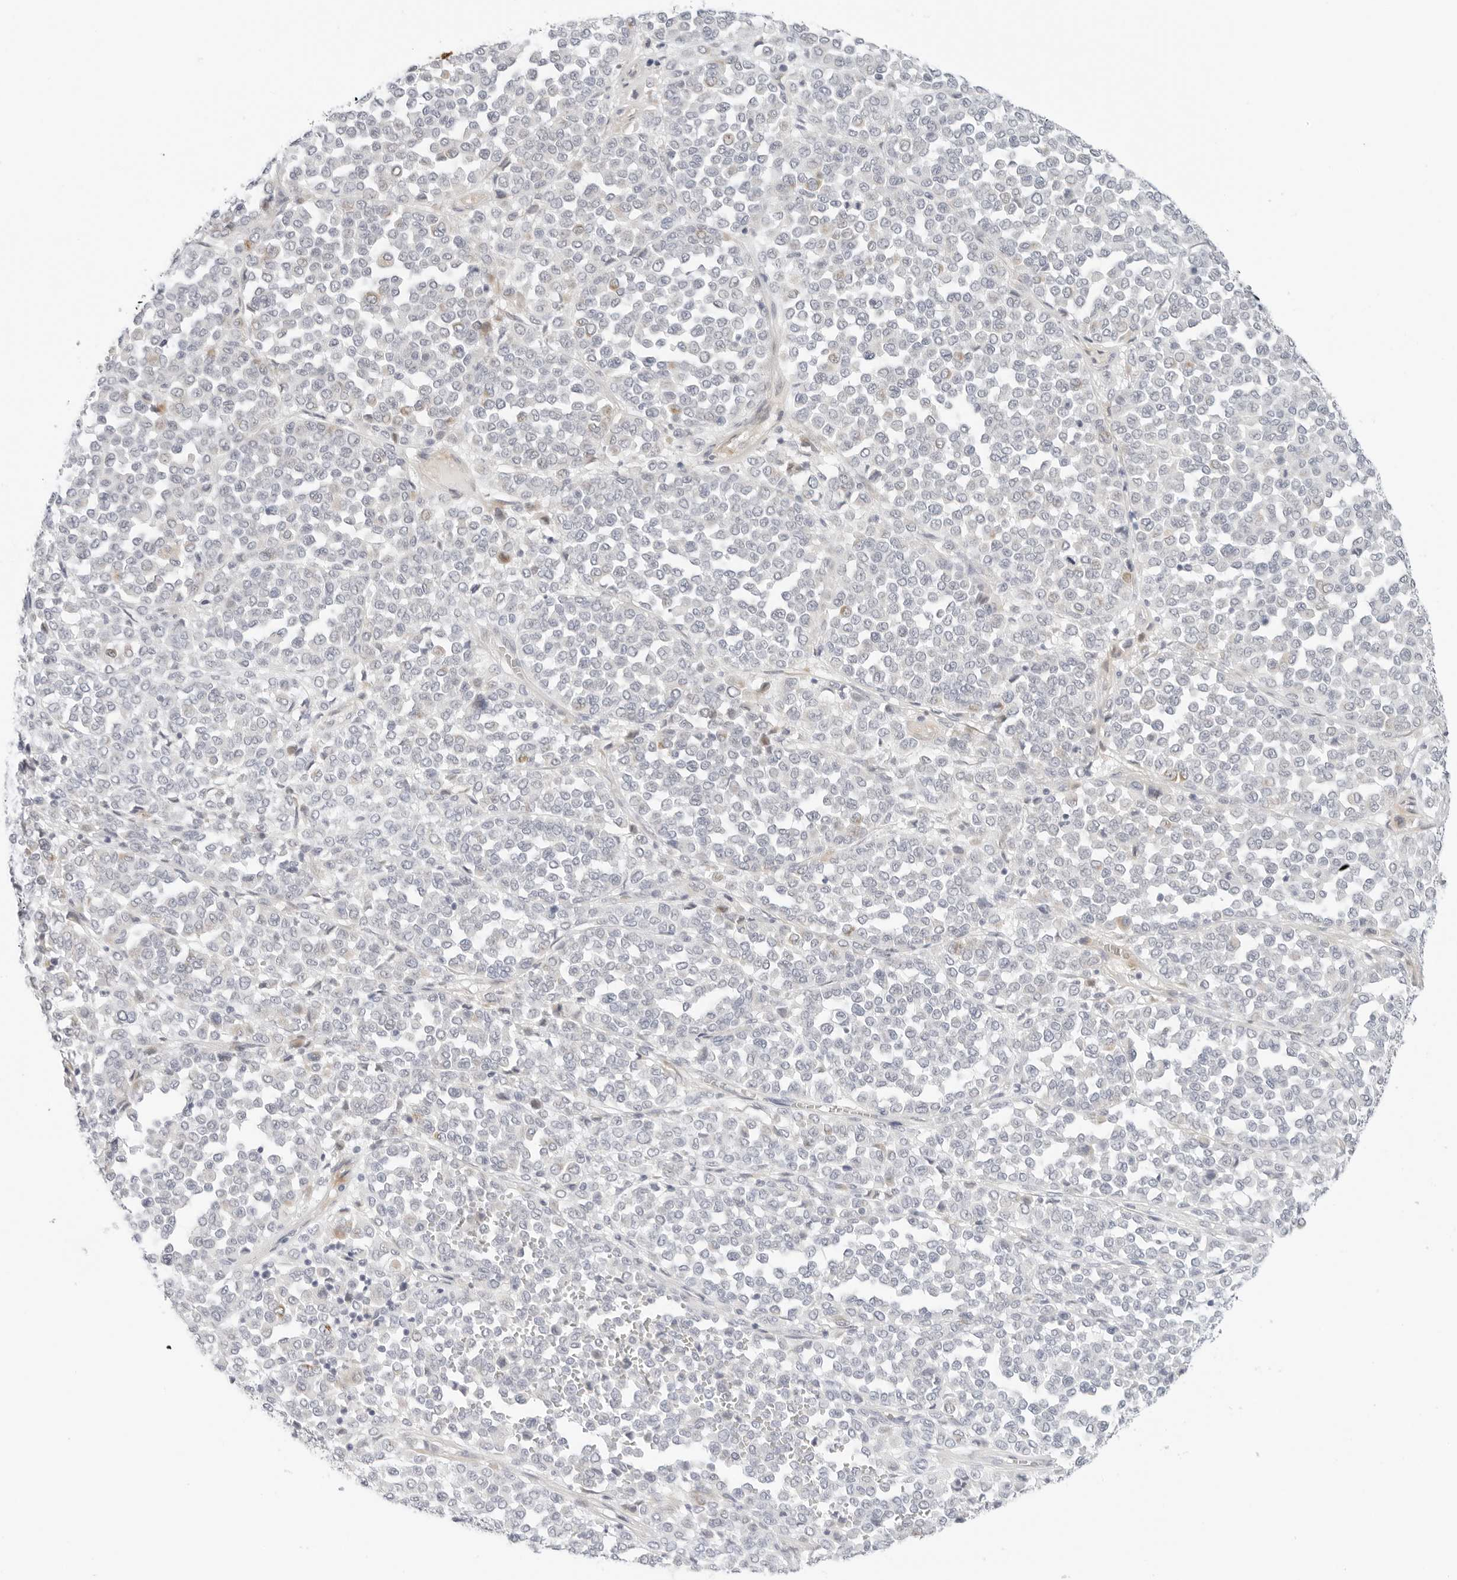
{"staining": {"intensity": "negative", "quantity": "none", "location": "none"}, "tissue": "melanoma", "cell_type": "Tumor cells", "image_type": "cancer", "snomed": [{"axis": "morphology", "description": "Malignant melanoma, Metastatic site"}, {"axis": "topography", "description": "Pancreas"}], "caption": "This micrograph is of malignant melanoma (metastatic site) stained with IHC to label a protein in brown with the nuclei are counter-stained blue. There is no staining in tumor cells.", "gene": "RC3H1", "patient": {"sex": "female", "age": 30}}